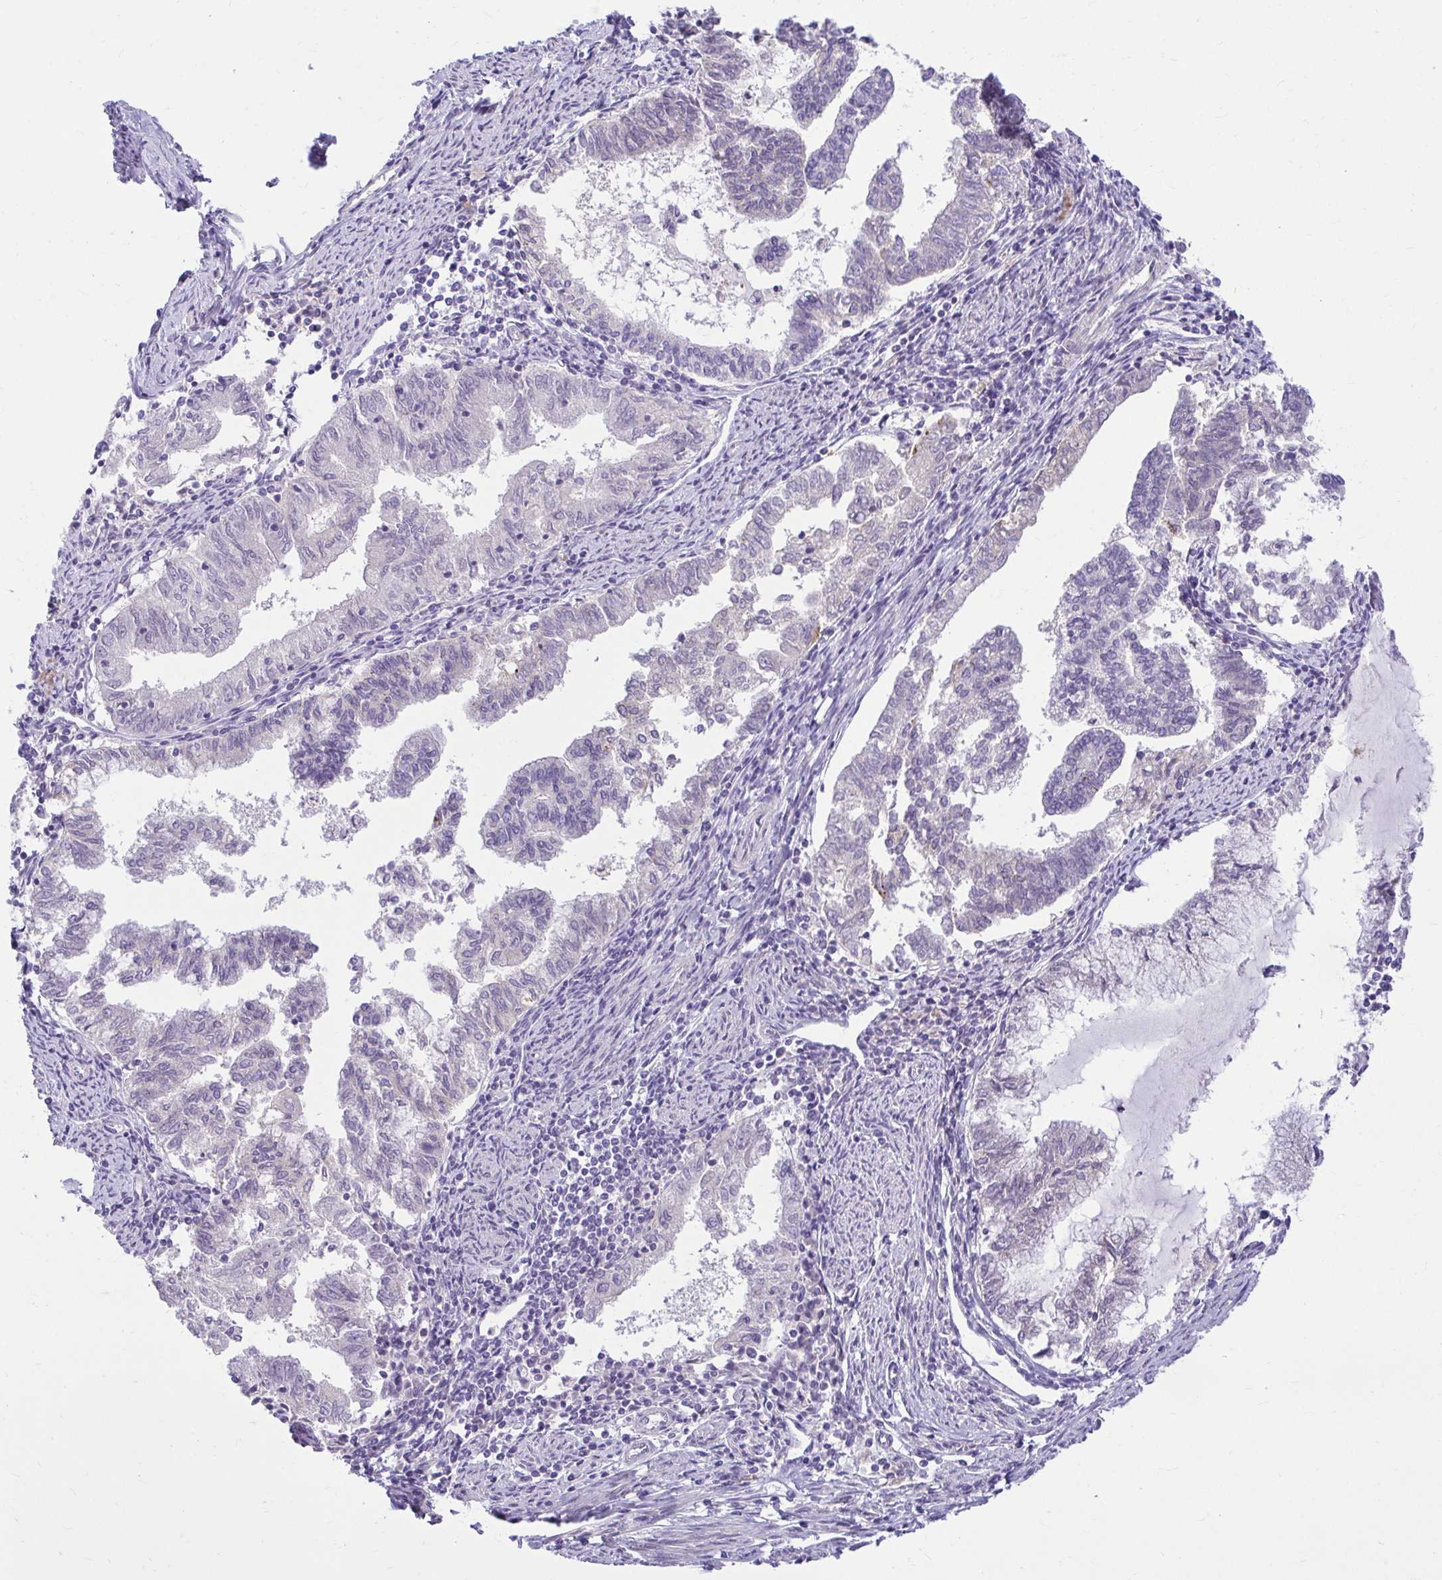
{"staining": {"intensity": "negative", "quantity": "none", "location": "none"}, "tissue": "endometrial cancer", "cell_type": "Tumor cells", "image_type": "cancer", "snomed": [{"axis": "morphology", "description": "Adenocarcinoma, NOS"}, {"axis": "topography", "description": "Endometrium"}], "caption": "This is a photomicrograph of immunohistochemistry staining of endometrial adenocarcinoma, which shows no expression in tumor cells. (DAB immunohistochemistry (IHC) with hematoxylin counter stain).", "gene": "PKN3", "patient": {"sex": "female", "age": 79}}